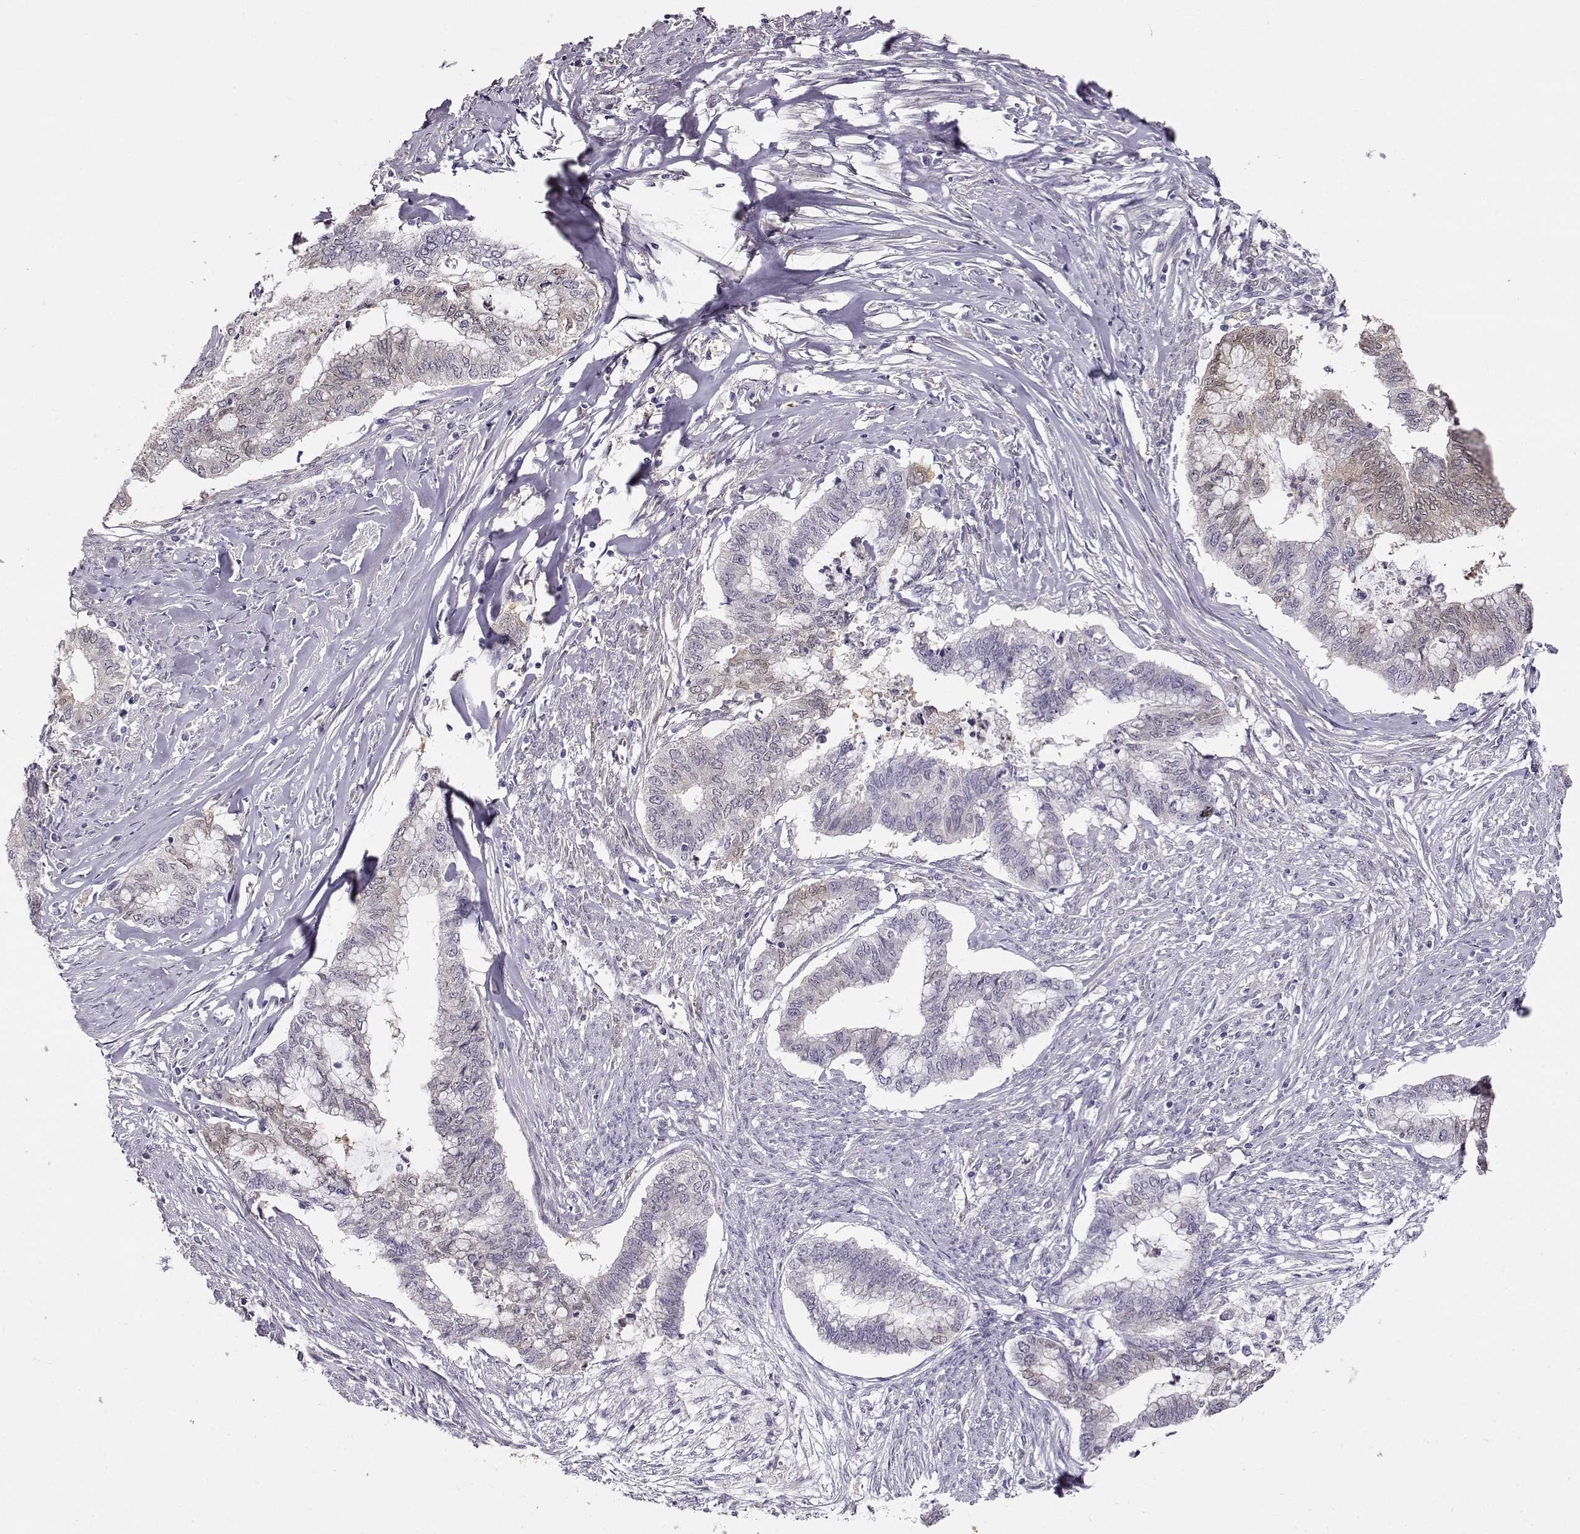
{"staining": {"intensity": "weak", "quantity": "<25%", "location": "nuclear"}, "tissue": "endometrial cancer", "cell_type": "Tumor cells", "image_type": "cancer", "snomed": [{"axis": "morphology", "description": "Adenocarcinoma, NOS"}, {"axis": "topography", "description": "Endometrium"}], "caption": "This is an IHC image of human endometrial cancer. There is no staining in tumor cells.", "gene": "CCR8", "patient": {"sex": "female", "age": 79}}